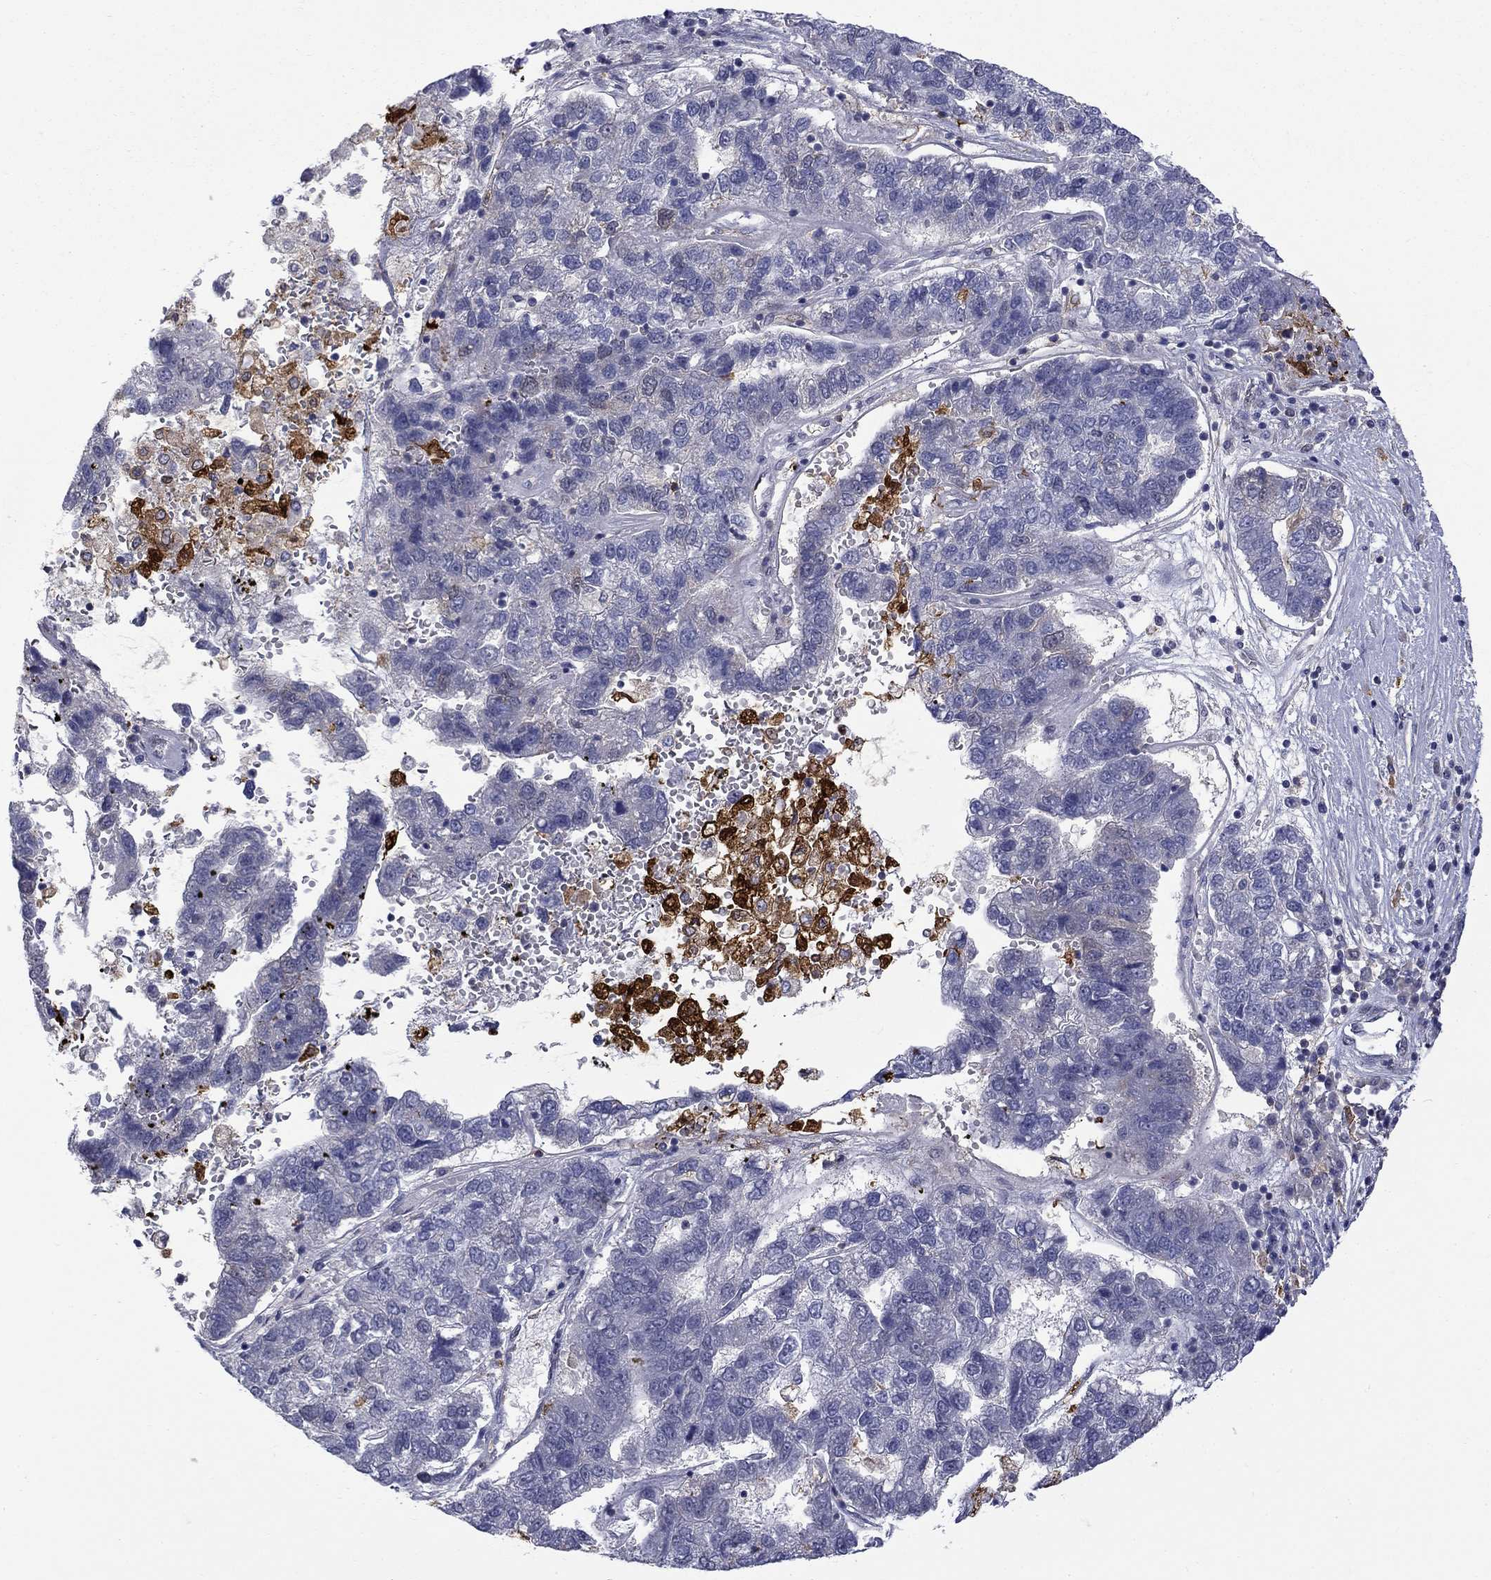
{"staining": {"intensity": "weak", "quantity": "<25%", "location": "cytoplasmic/membranous"}, "tissue": "pancreatic cancer", "cell_type": "Tumor cells", "image_type": "cancer", "snomed": [{"axis": "morphology", "description": "Adenocarcinoma, NOS"}, {"axis": "topography", "description": "Pancreas"}], "caption": "The IHC photomicrograph has no significant expression in tumor cells of adenocarcinoma (pancreatic) tissue.", "gene": "PCBP3", "patient": {"sex": "female", "age": 61}}